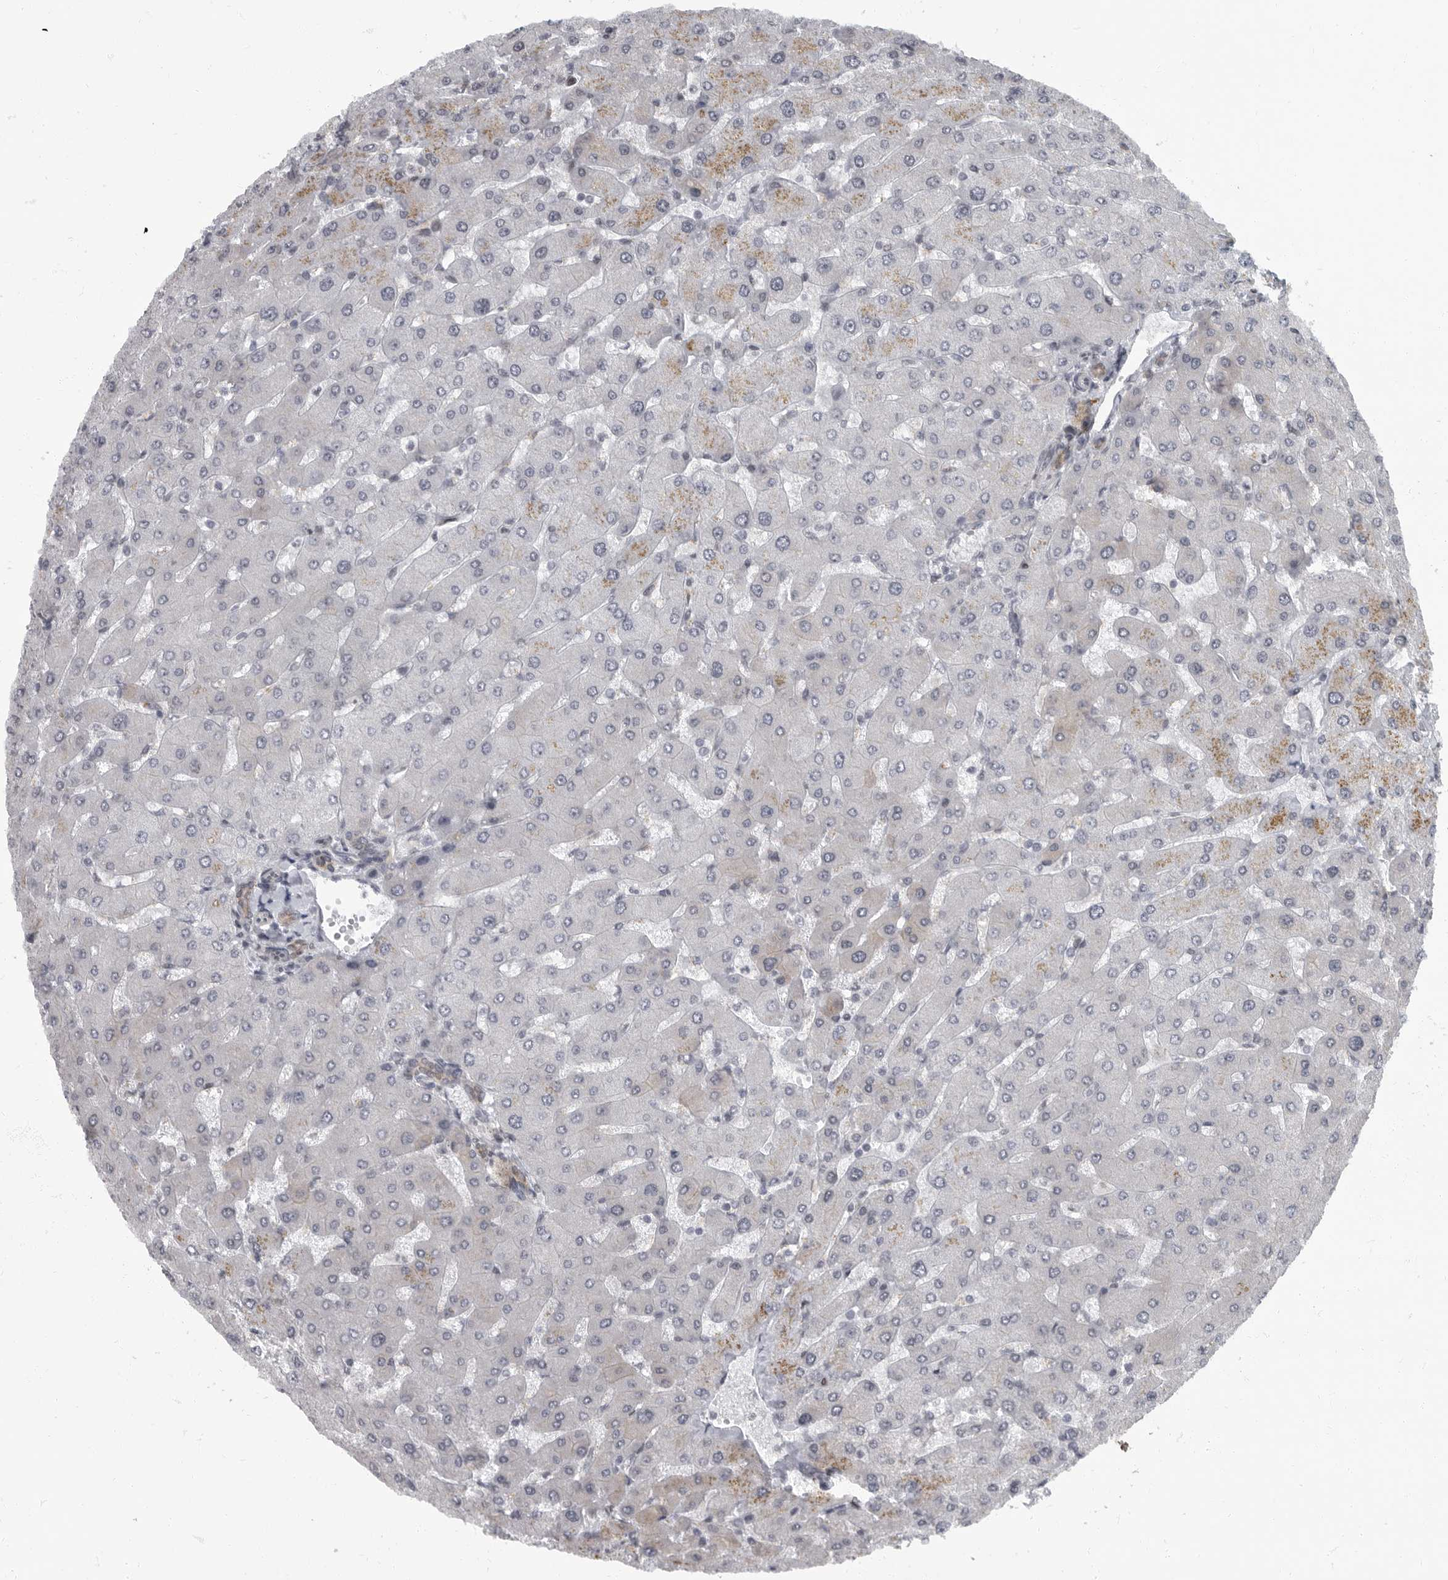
{"staining": {"intensity": "moderate", "quantity": ">75%", "location": "cytoplasmic/membranous"}, "tissue": "liver", "cell_type": "Cholangiocytes", "image_type": "normal", "snomed": [{"axis": "morphology", "description": "Normal tissue, NOS"}, {"axis": "topography", "description": "Liver"}], "caption": "Brown immunohistochemical staining in unremarkable liver reveals moderate cytoplasmic/membranous expression in about >75% of cholangiocytes. Nuclei are stained in blue.", "gene": "EVI5", "patient": {"sex": "male", "age": 55}}